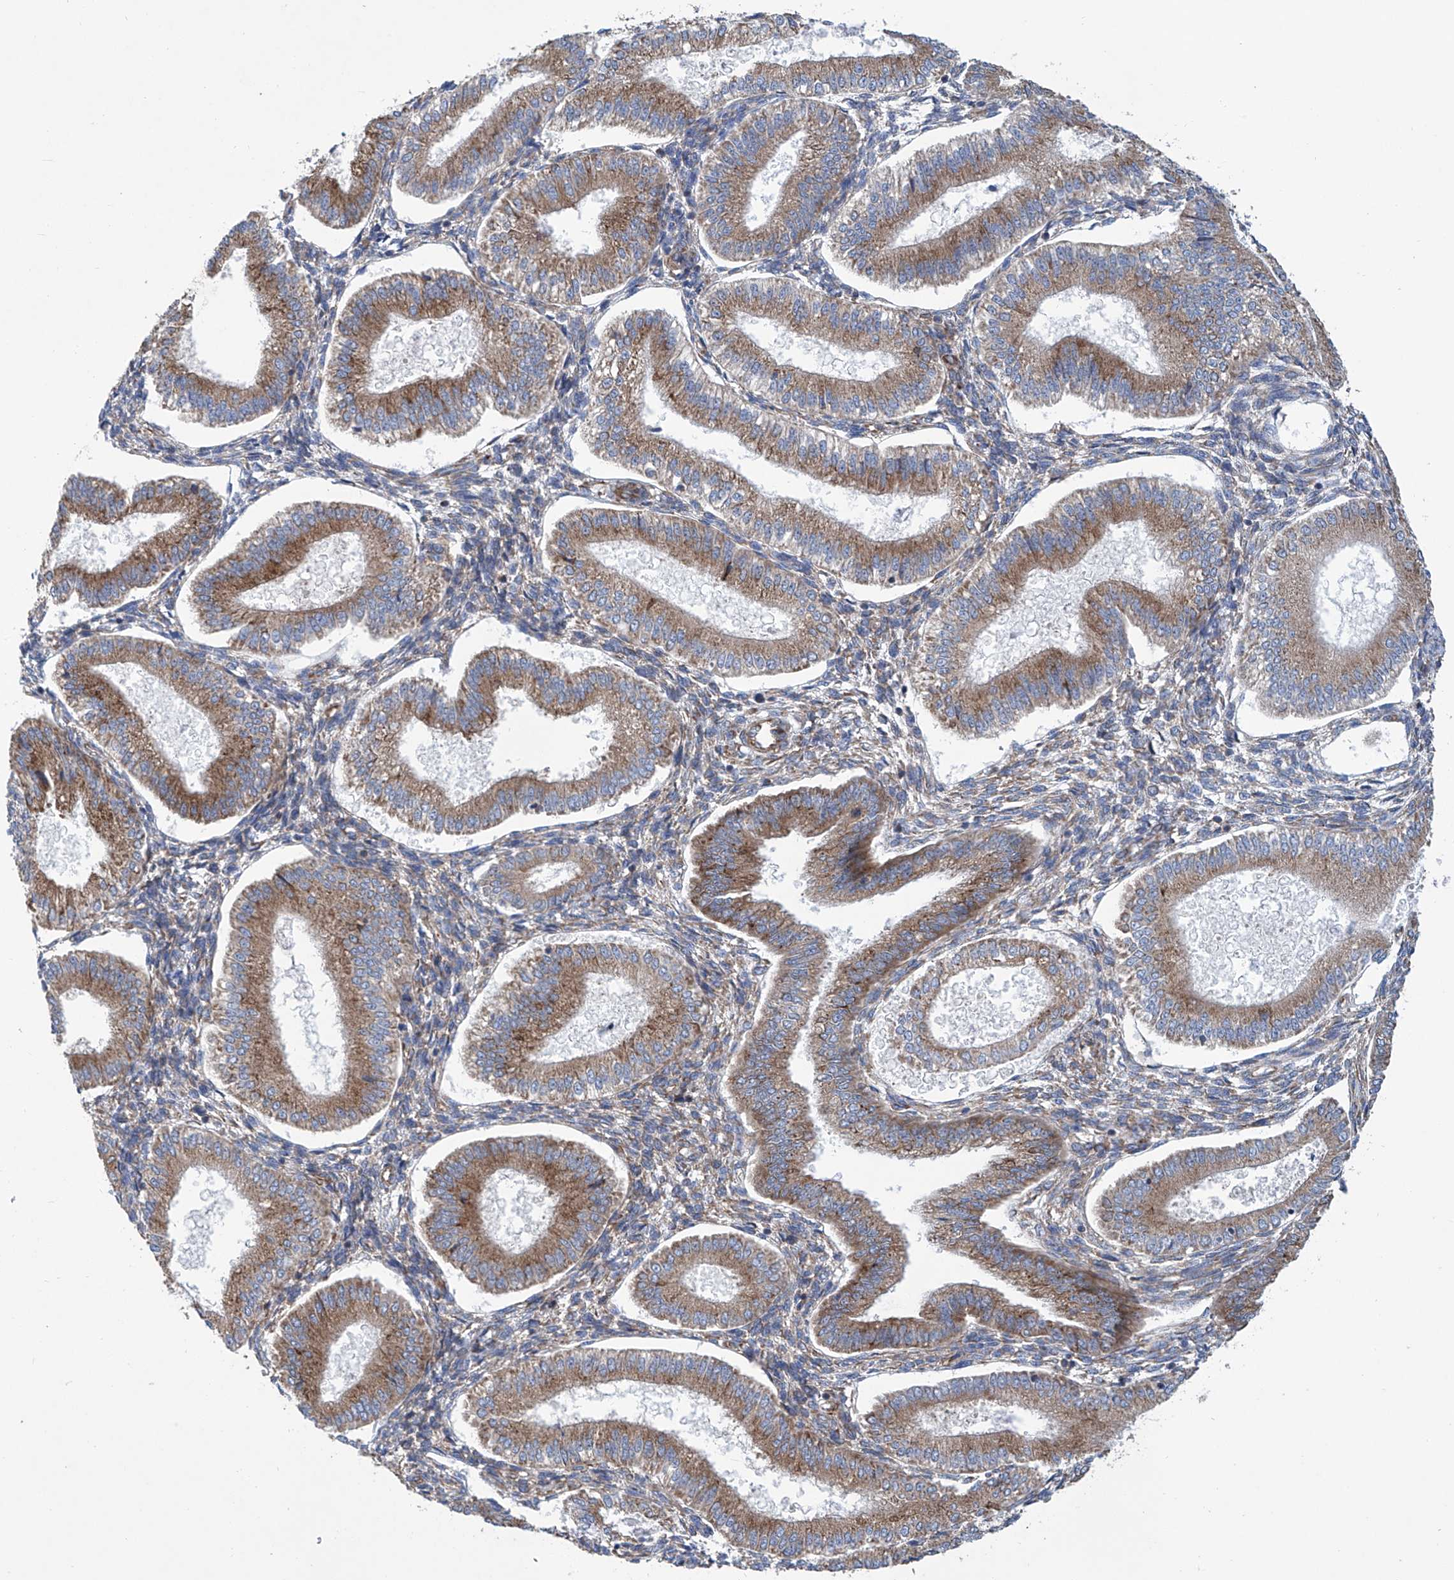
{"staining": {"intensity": "weak", "quantity": "<25%", "location": "cytoplasmic/membranous"}, "tissue": "endometrium", "cell_type": "Cells in endometrial stroma", "image_type": "normal", "snomed": [{"axis": "morphology", "description": "Normal tissue, NOS"}, {"axis": "topography", "description": "Endometrium"}], "caption": "Protein analysis of normal endometrium exhibits no significant staining in cells in endometrial stroma. (DAB IHC, high magnification).", "gene": "SENP2", "patient": {"sex": "female", "age": 39}}